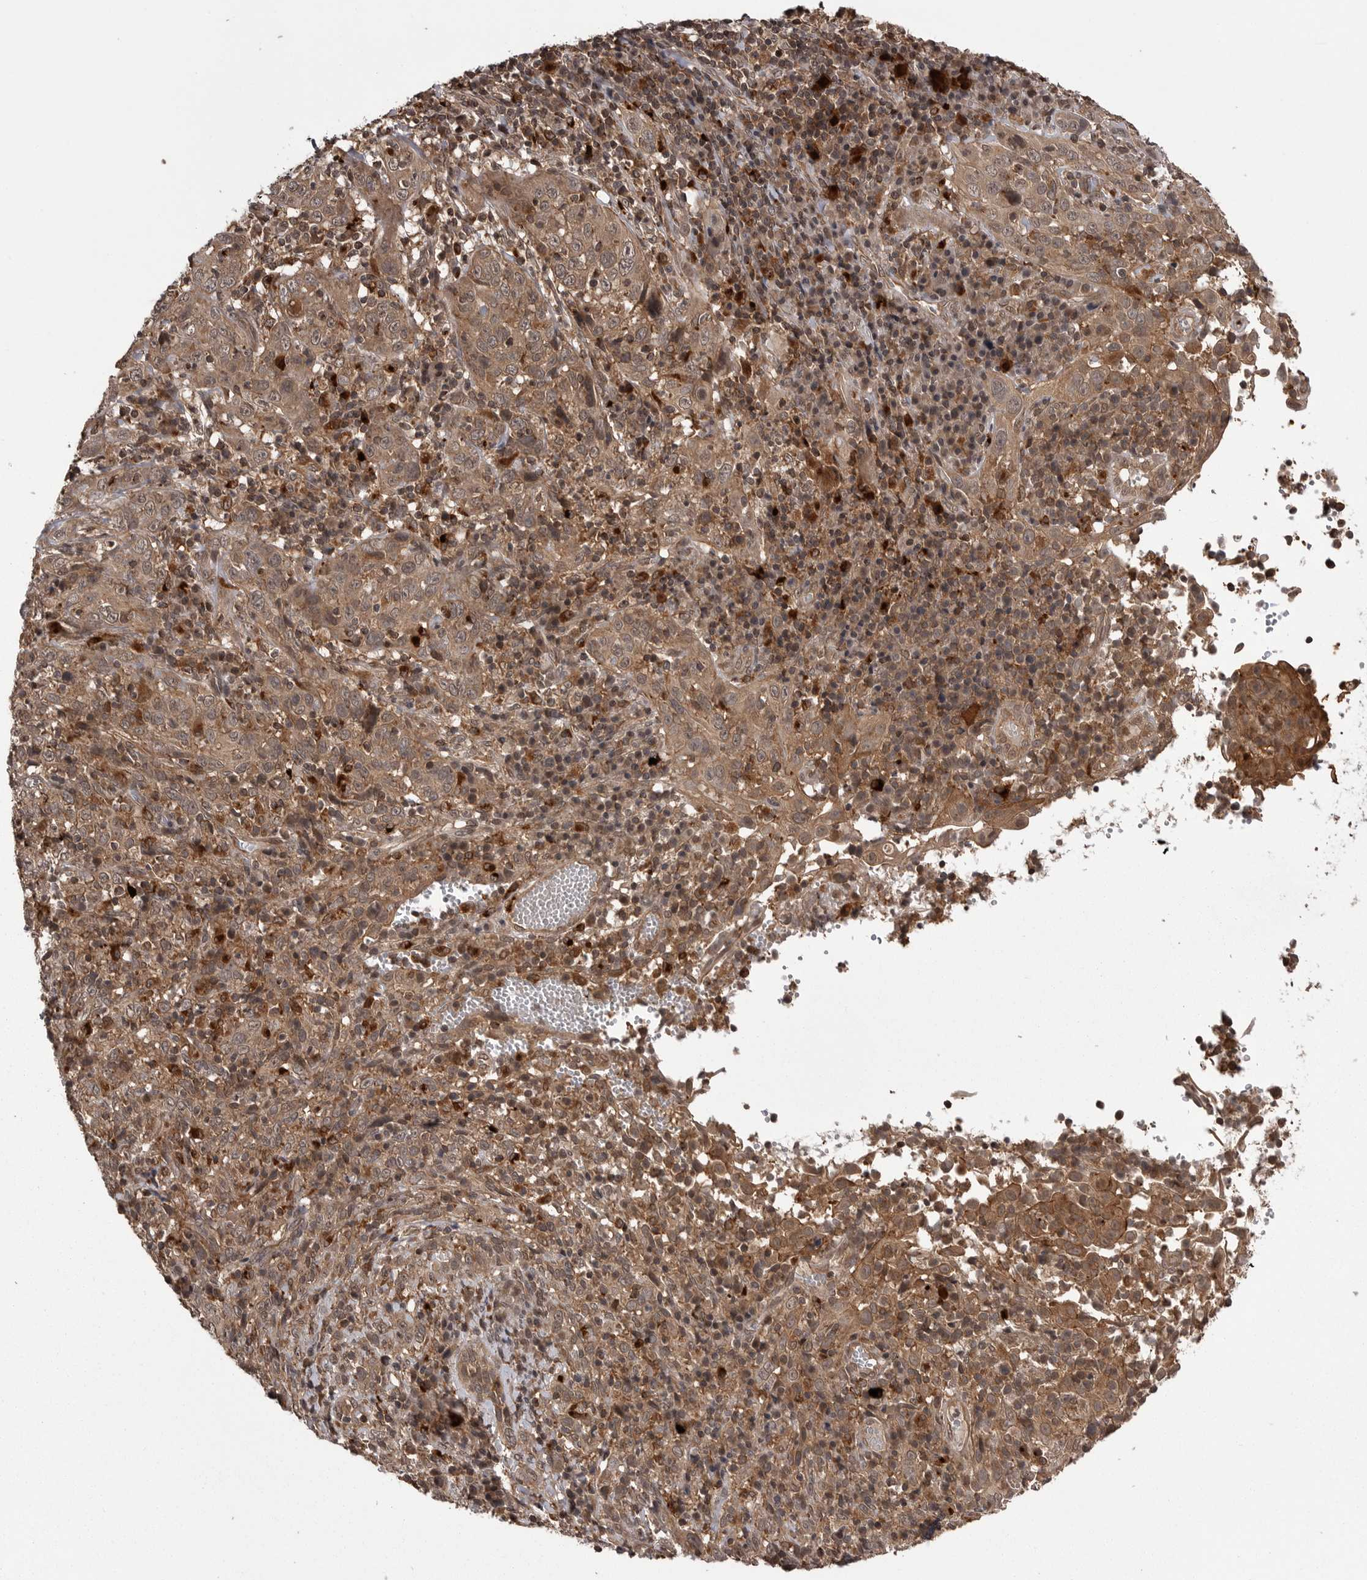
{"staining": {"intensity": "moderate", "quantity": ">75%", "location": "cytoplasmic/membranous"}, "tissue": "cervical cancer", "cell_type": "Tumor cells", "image_type": "cancer", "snomed": [{"axis": "morphology", "description": "Squamous cell carcinoma, NOS"}, {"axis": "topography", "description": "Cervix"}], "caption": "Brown immunohistochemical staining in cervical cancer (squamous cell carcinoma) shows moderate cytoplasmic/membranous staining in approximately >75% of tumor cells. (brown staining indicates protein expression, while blue staining denotes nuclei).", "gene": "AOAH", "patient": {"sex": "female", "age": 46}}